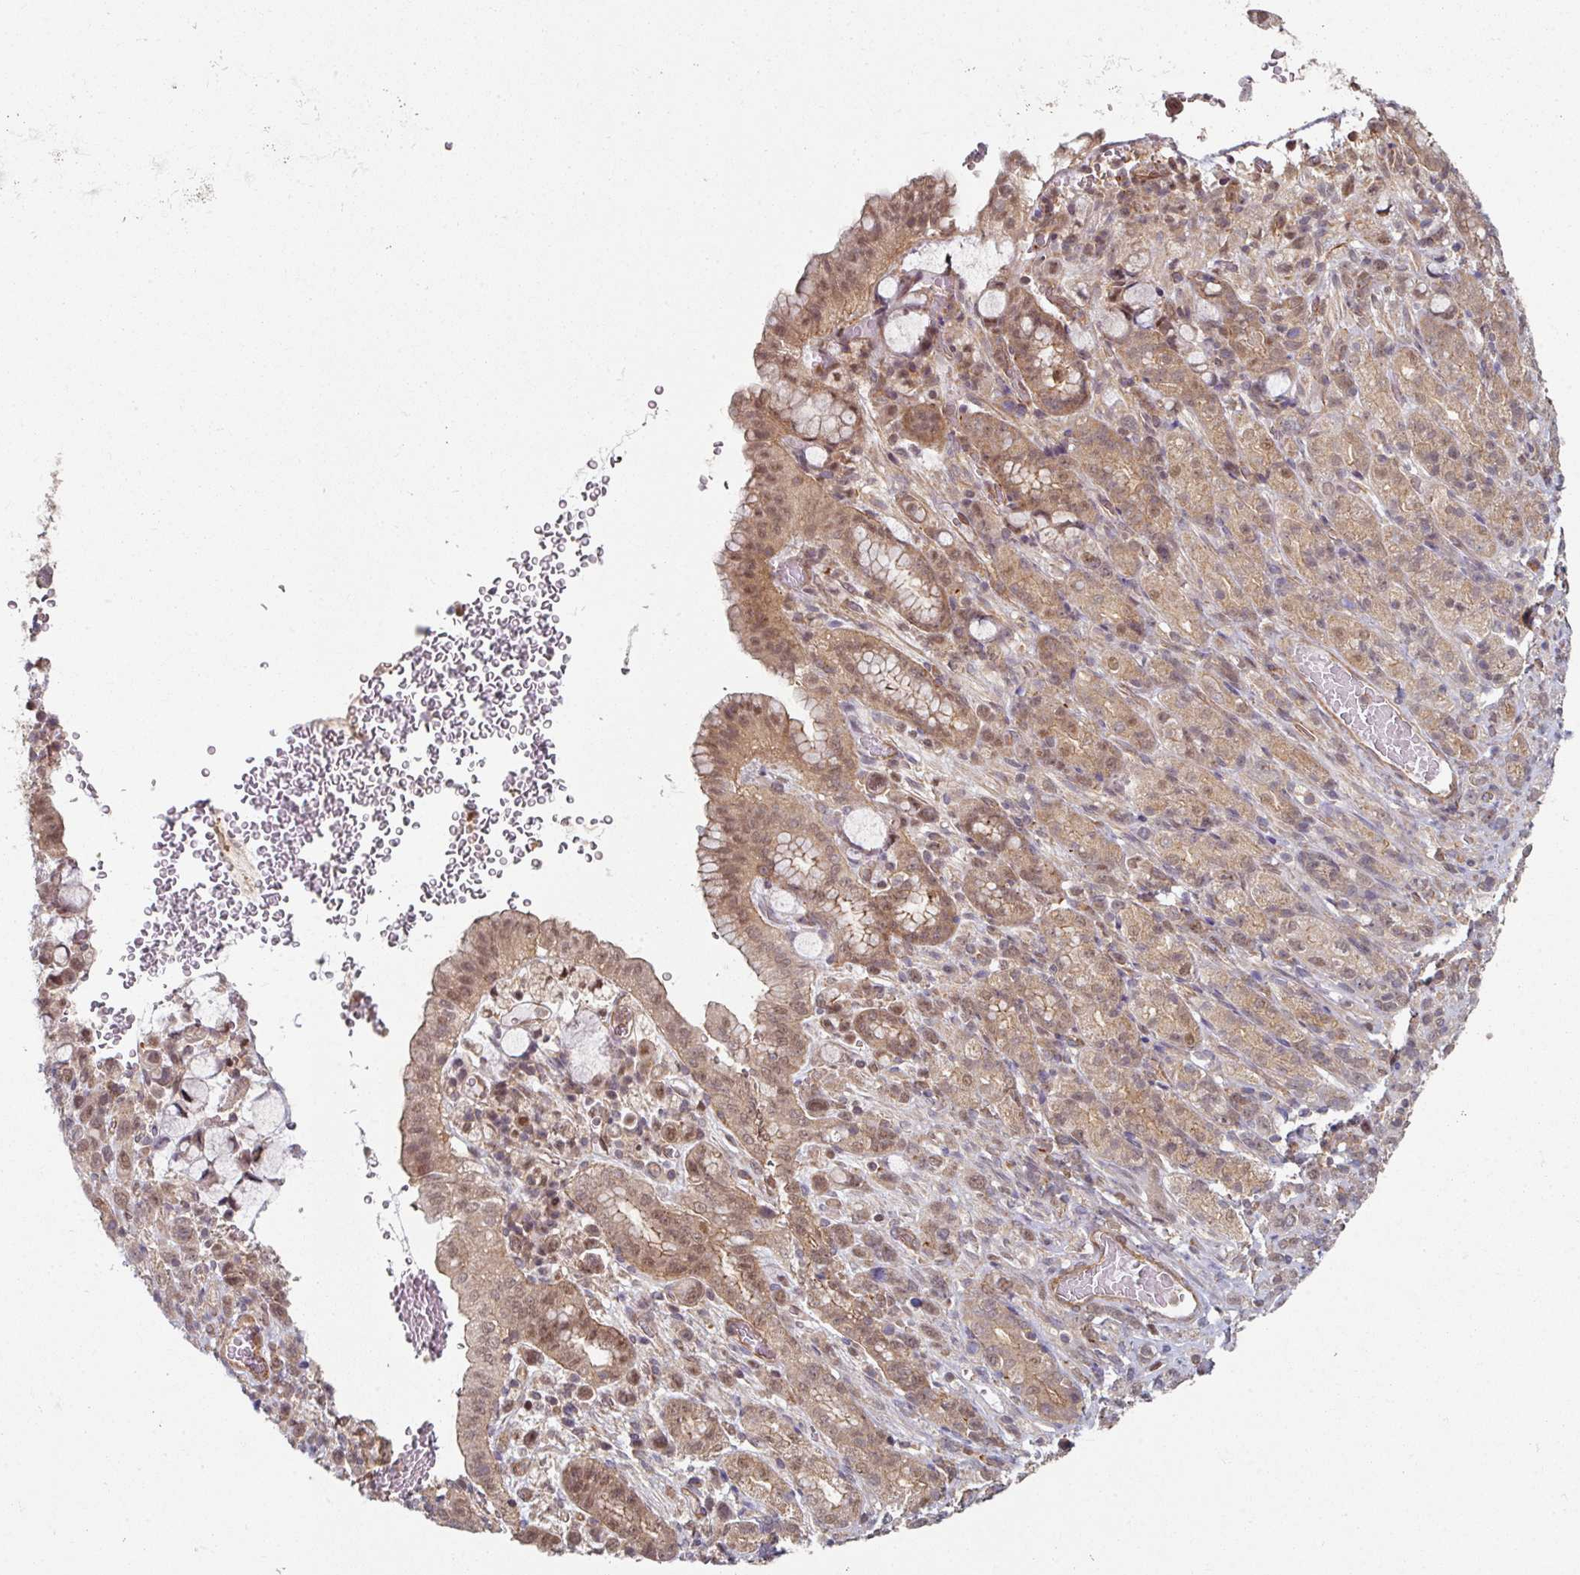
{"staining": {"intensity": "moderate", "quantity": ">75%", "location": "cytoplasmic/membranous,nuclear"}, "tissue": "stomach cancer", "cell_type": "Tumor cells", "image_type": "cancer", "snomed": [{"axis": "morphology", "description": "Adenocarcinoma, NOS"}, {"axis": "topography", "description": "Stomach"}], "caption": "A brown stain highlights moderate cytoplasmic/membranous and nuclear staining of a protein in human stomach cancer tumor cells. The staining is performed using DAB brown chromogen to label protein expression. The nuclei are counter-stained blue using hematoxylin.", "gene": "PSME3IP1", "patient": {"sex": "female", "age": 65}}